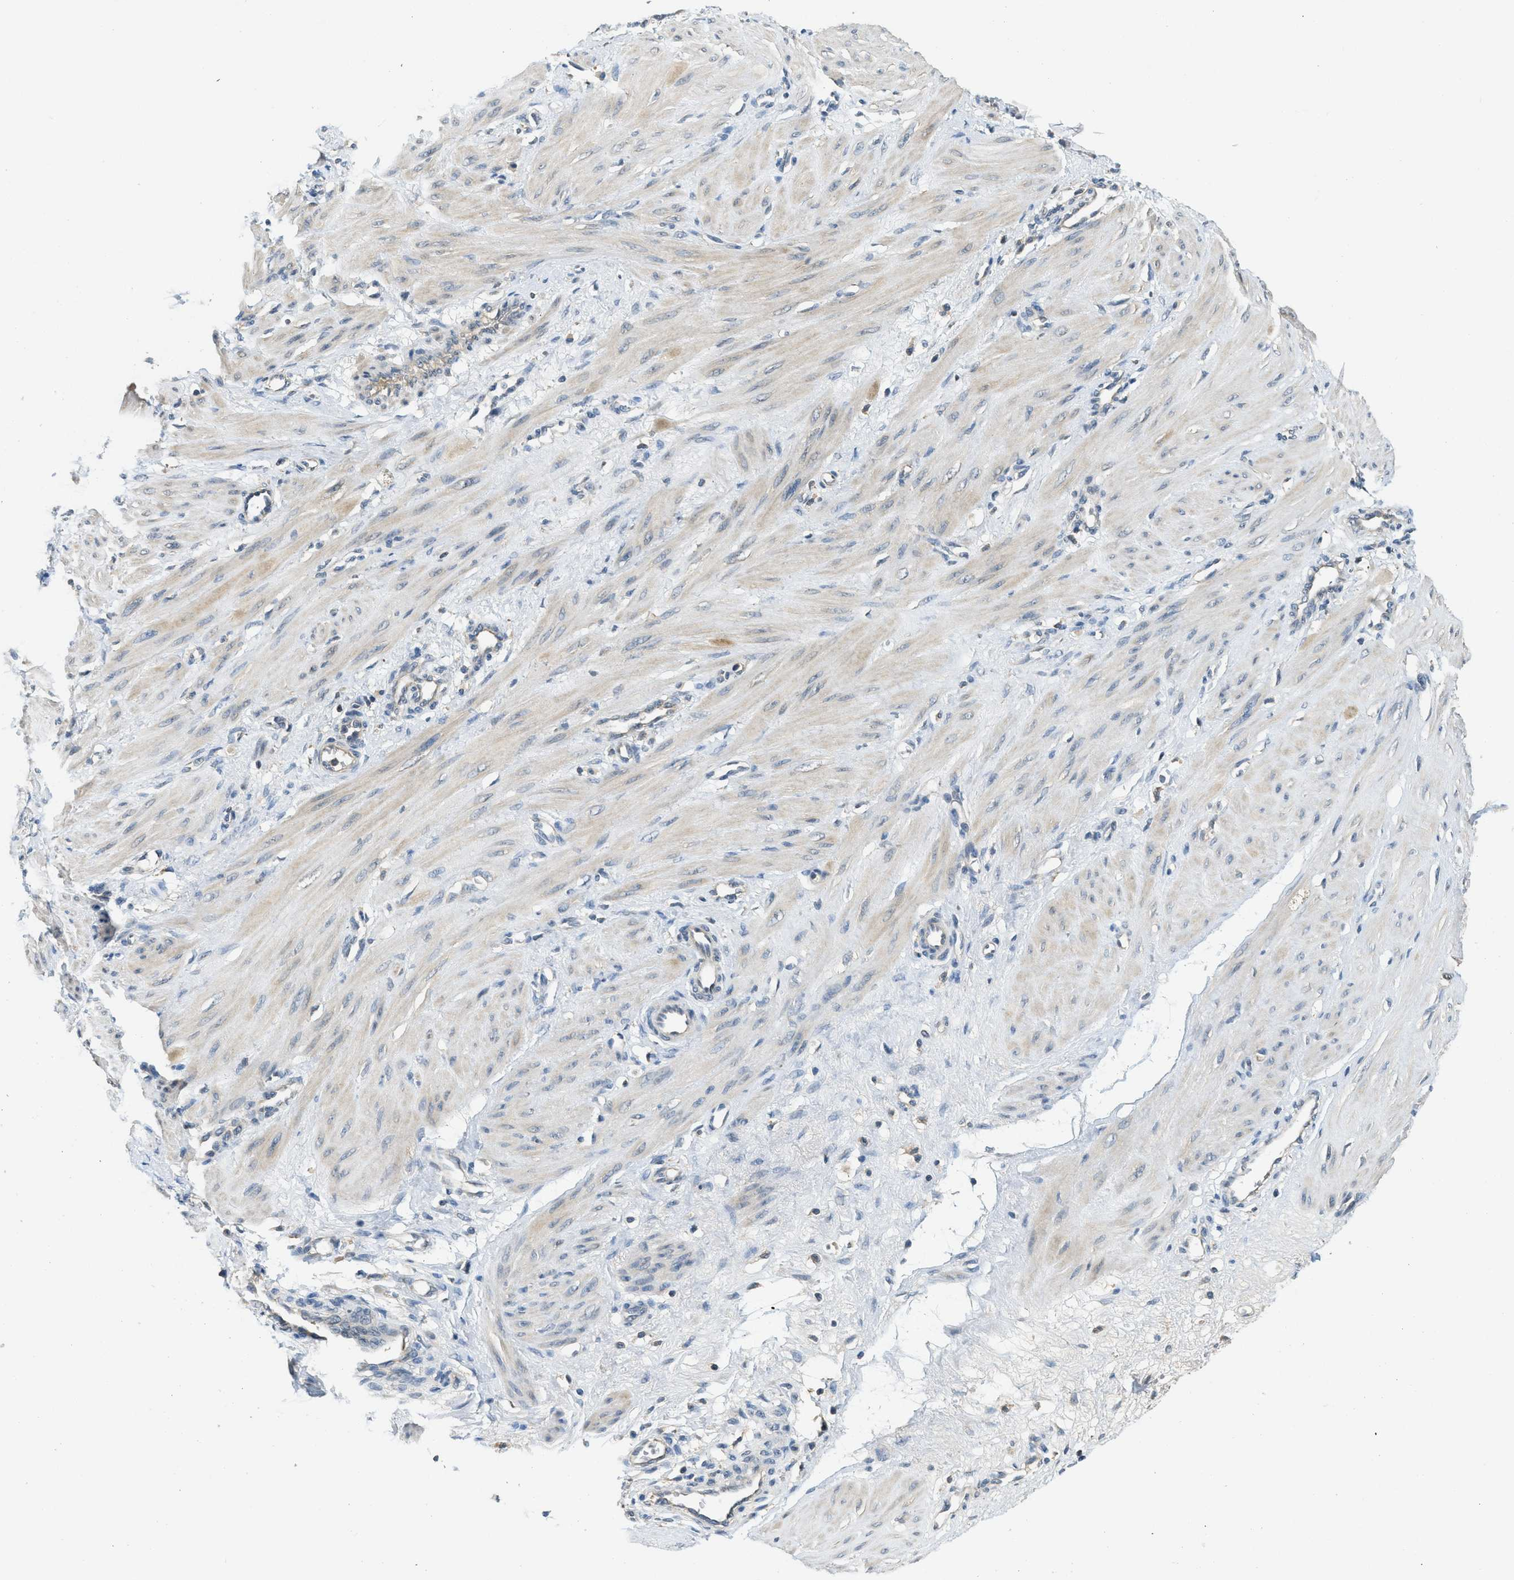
{"staining": {"intensity": "weak", "quantity": "25%-75%", "location": "cytoplasmic/membranous"}, "tissue": "smooth muscle", "cell_type": "Smooth muscle cells", "image_type": "normal", "snomed": [{"axis": "morphology", "description": "Normal tissue, NOS"}, {"axis": "topography", "description": "Endometrium"}], "caption": "IHC (DAB (3,3'-diaminobenzidine)) staining of unremarkable human smooth muscle reveals weak cytoplasmic/membranous protein positivity in about 25%-75% of smooth muscle cells. Using DAB (3,3'-diaminobenzidine) (brown) and hematoxylin (blue) stains, captured at high magnification using brightfield microscopy.", "gene": "MIS18A", "patient": {"sex": "female", "age": 33}}